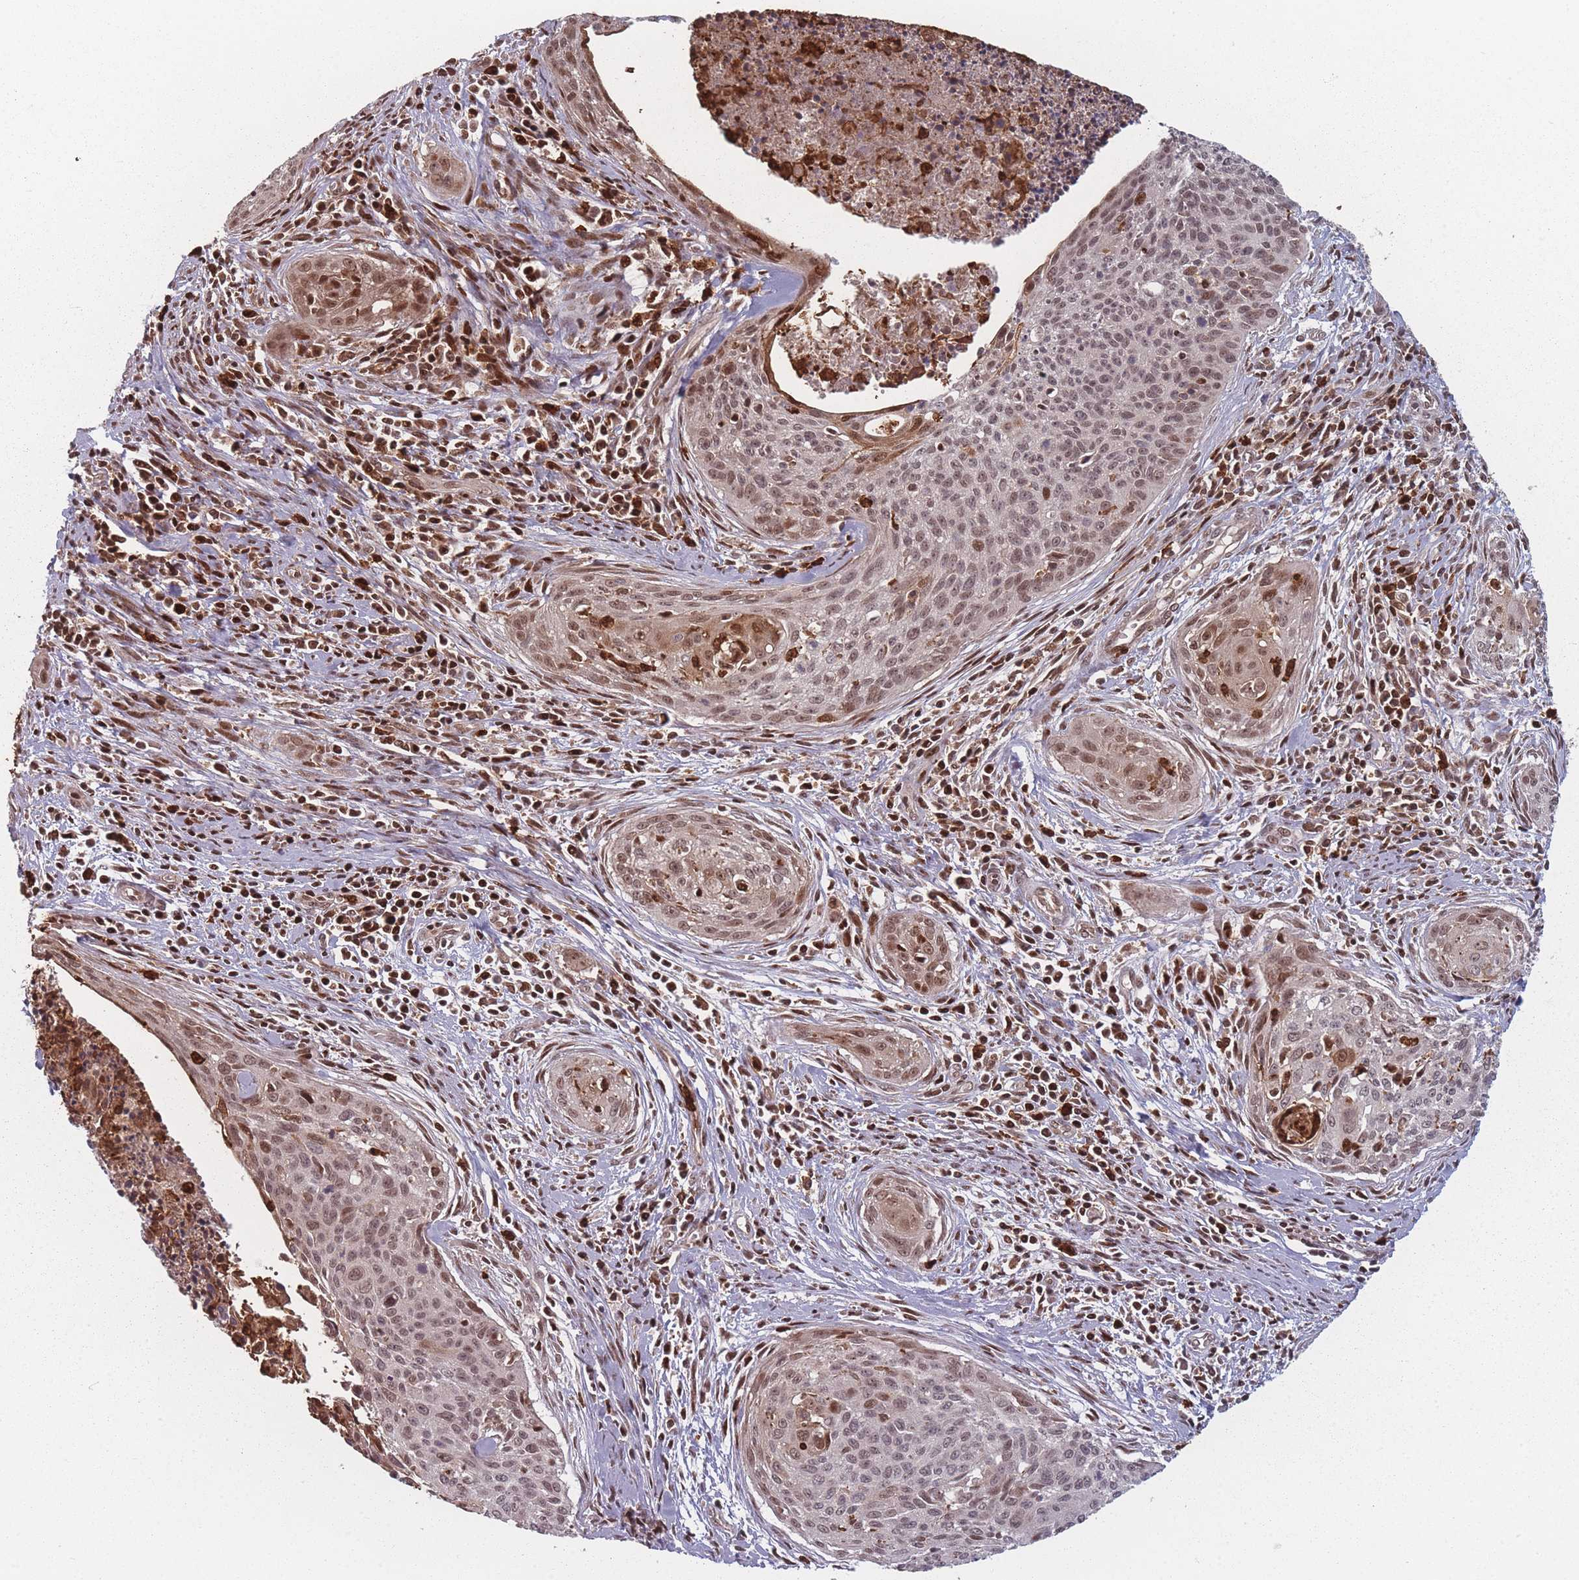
{"staining": {"intensity": "moderate", "quantity": ">75%", "location": "nuclear"}, "tissue": "cervical cancer", "cell_type": "Tumor cells", "image_type": "cancer", "snomed": [{"axis": "morphology", "description": "Squamous cell carcinoma, NOS"}, {"axis": "topography", "description": "Cervix"}], "caption": "An image showing moderate nuclear staining in approximately >75% of tumor cells in cervical cancer (squamous cell carcinoma), as visualized by brown immunohistochemical staining.", "gene": "WDR55", "patient": {"sex": "female", "age": 55}}